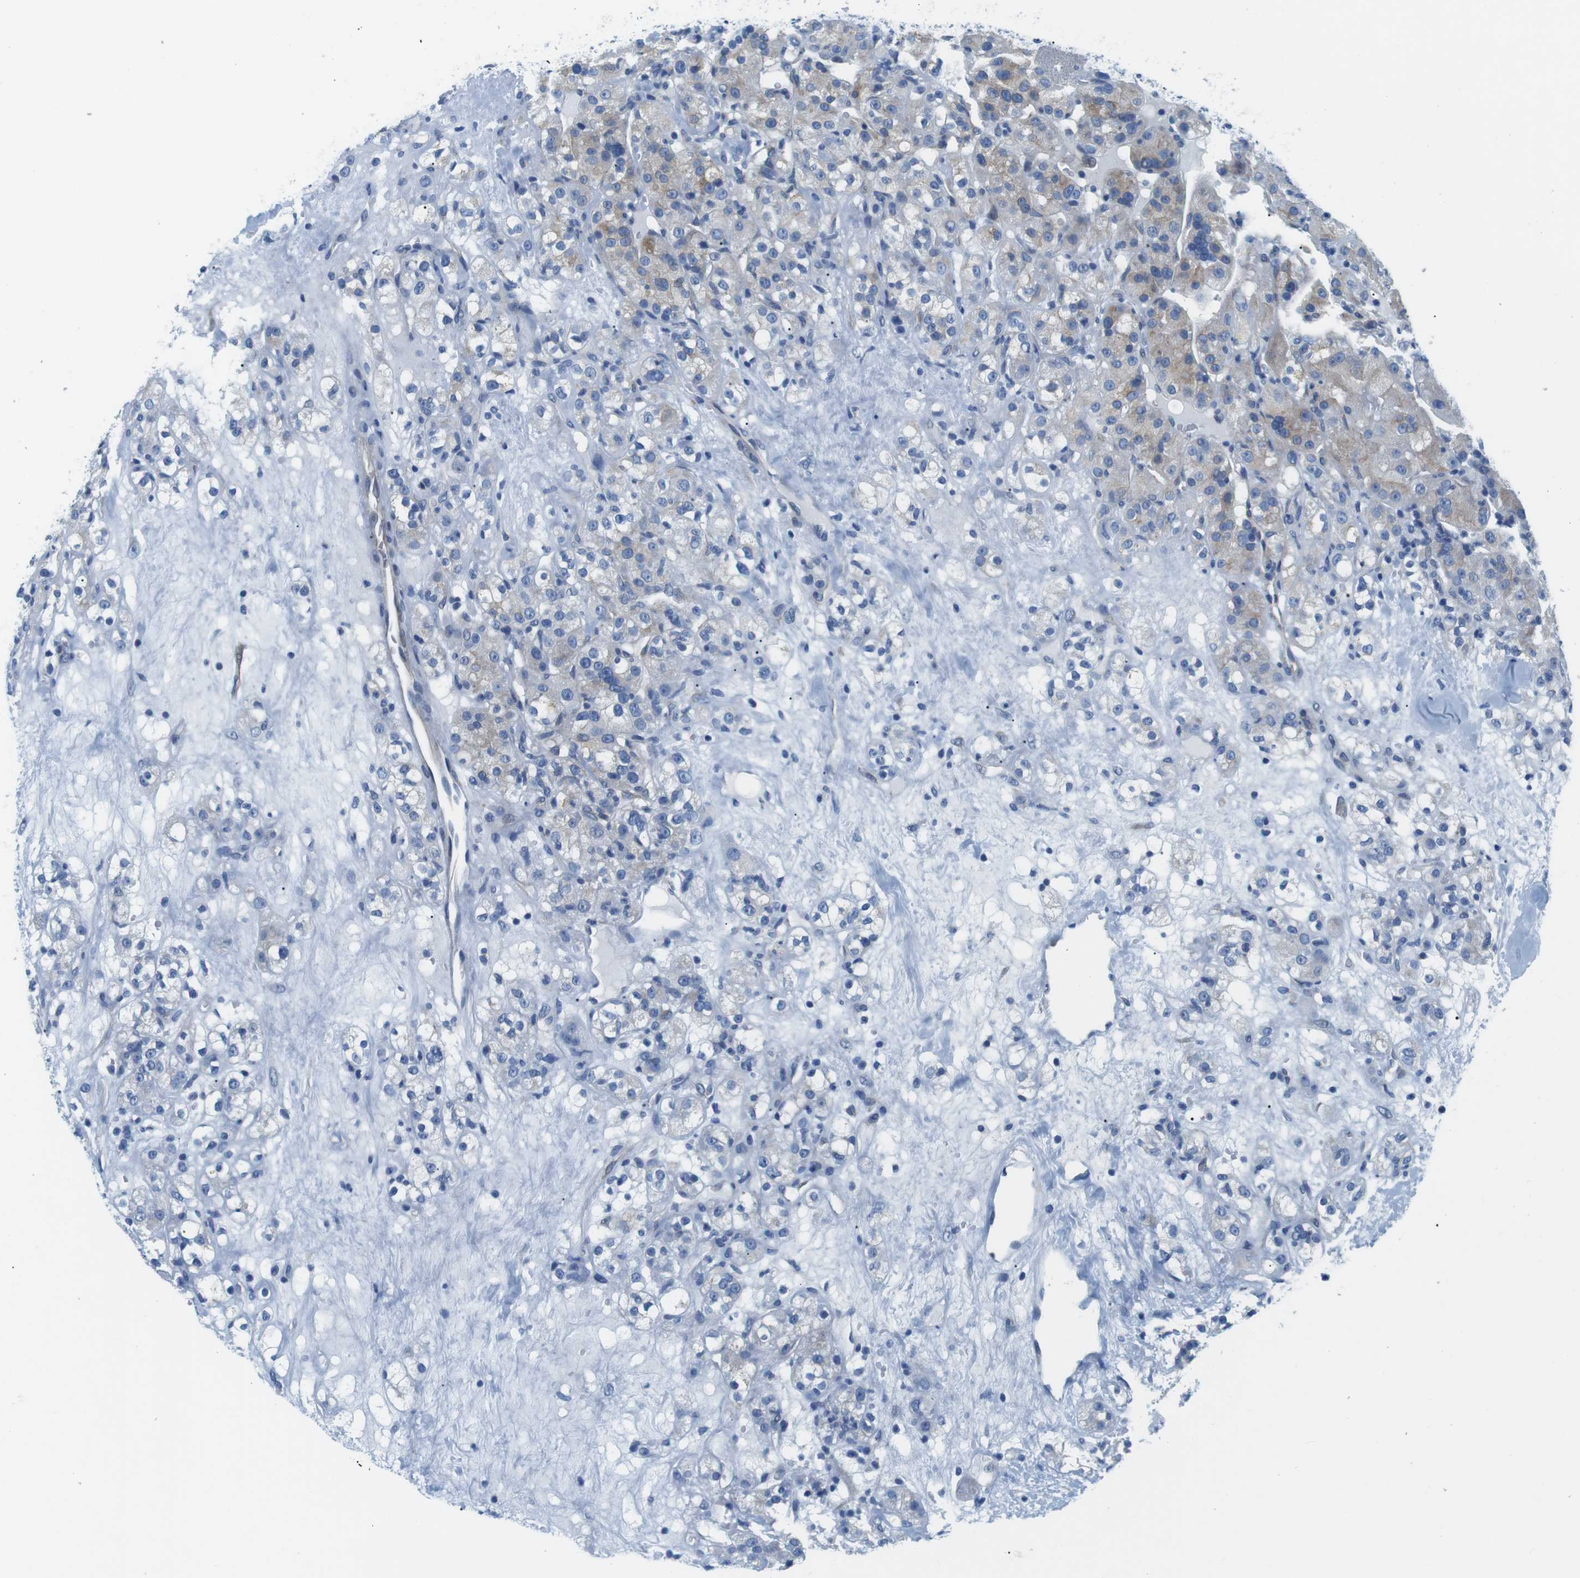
{"staining": {"intensity": "weak", "quantity": "<25%", "location": "cytoplasmic/membranous"}, "tissue": "renal cancer", "cell_type": "Tumor cells", "image_type": "cancer", "snomed": [{"axis": "morphology", "description": "Normal tissue, NOS"}, {"axis": "morphology", "description": "Adenocarcinoma, NOS"}, {"axis": "topography", "description": "Kidney"}], "caption": "This micrograph is of renal cancer (adenocarcinoma) stained with IHC to label a protein in brown with the nuclei are counter-stained blue. There is no expression in tumor cells.", "gene": "MUC2", "patient": {"sex": "male", "age": 61}}